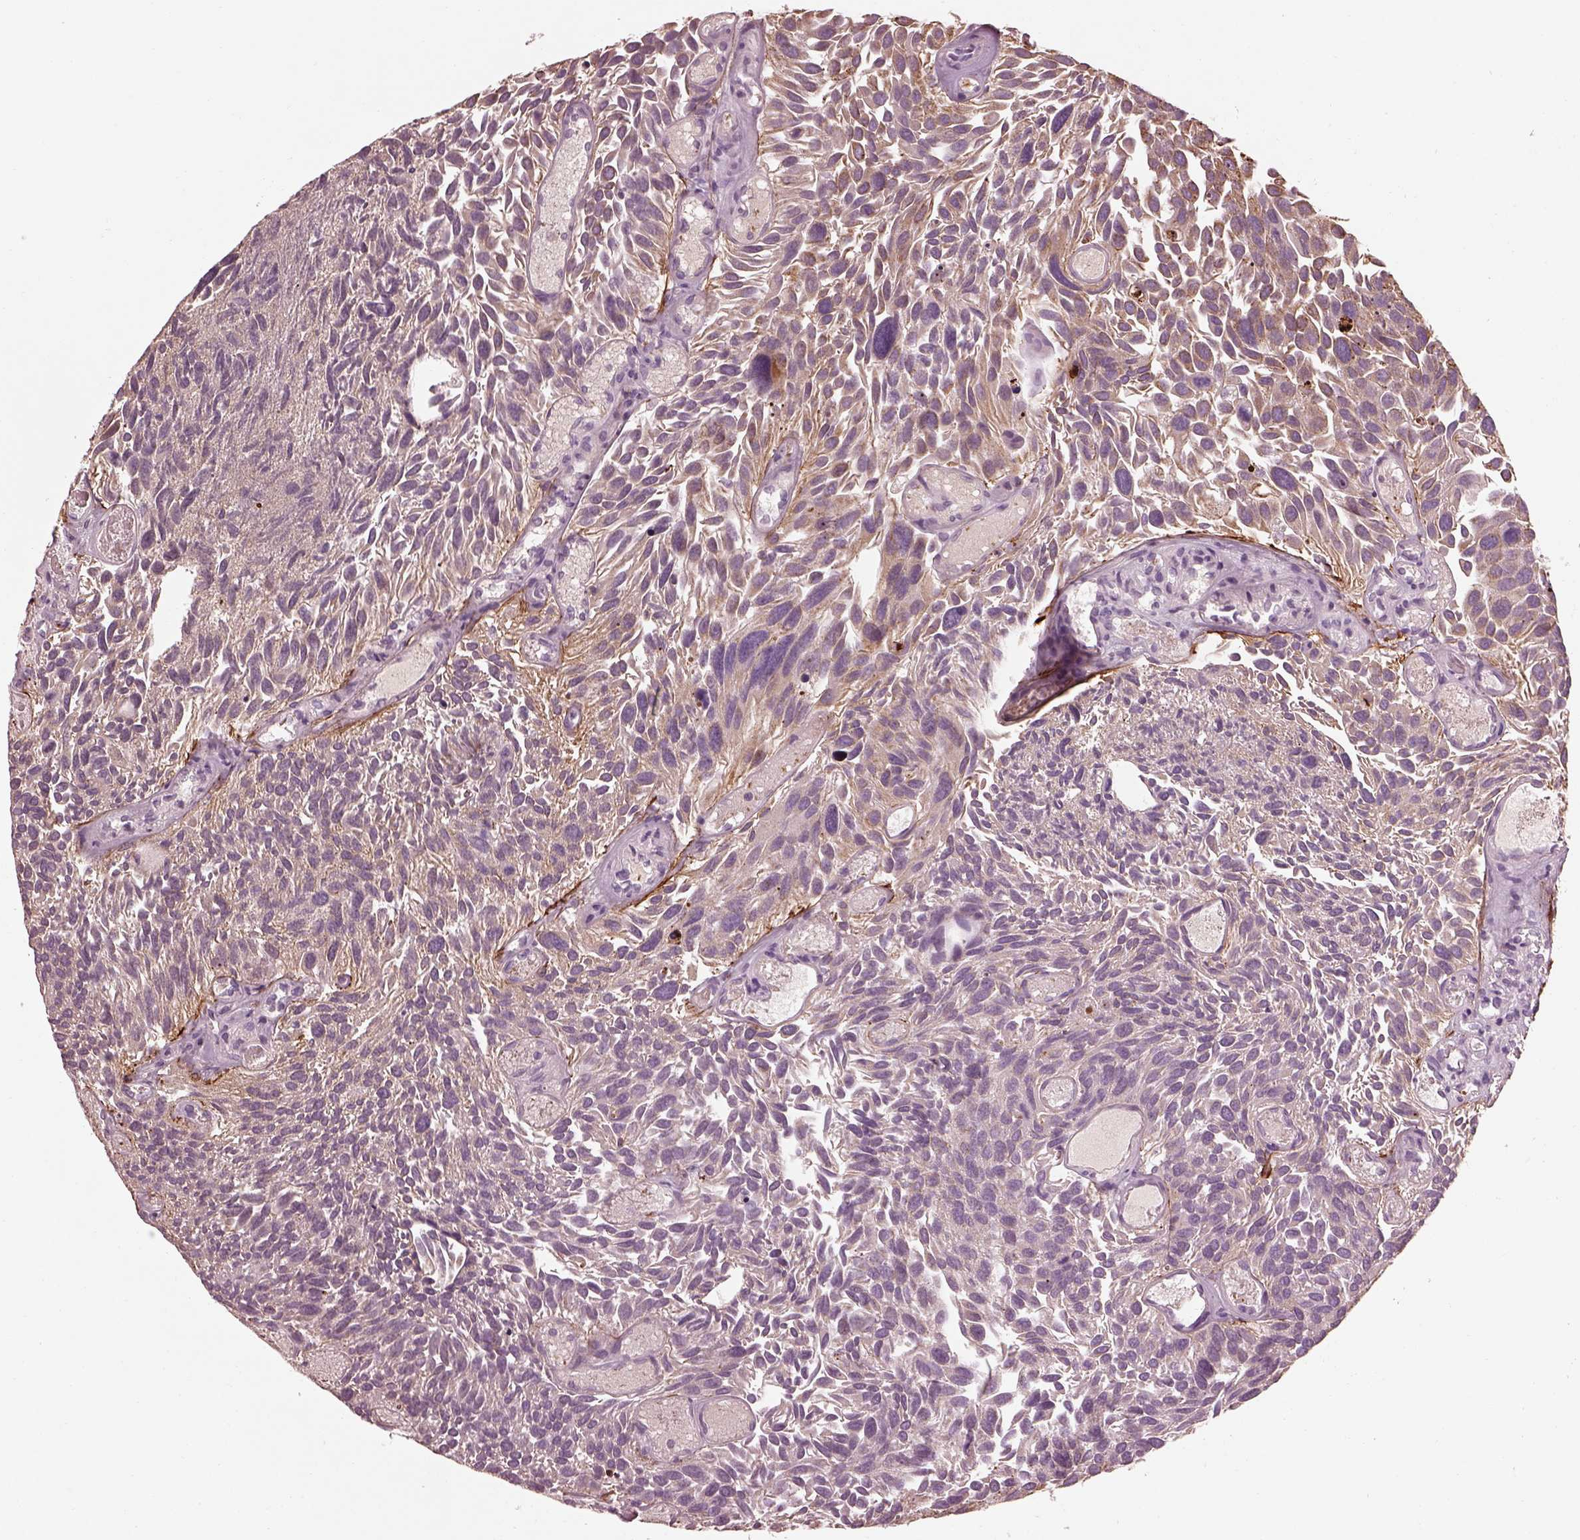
{"staining": {"intensity": "moderate", "quantity": "<25%", "location": "cytoplasmic/membranous"}, "tissue": "urothelial cancer", "cell_type": "Tumor cells", "image_type": "cancer", "snomed": [{"axis": "morphology", "description": "Urothelial carcinoma, Low grade"}, {"axis": "topography", "description": "Urinary bladder"}], "caption": "Brown immunohistochemical staining in urothelial carcinoma (low-grade) exhibits moderate cytoplasmic/membranous expression in about <25% of tumor cells.", "gene": "EFEMP1", "patient": {"sex": "female", "age": 69}}